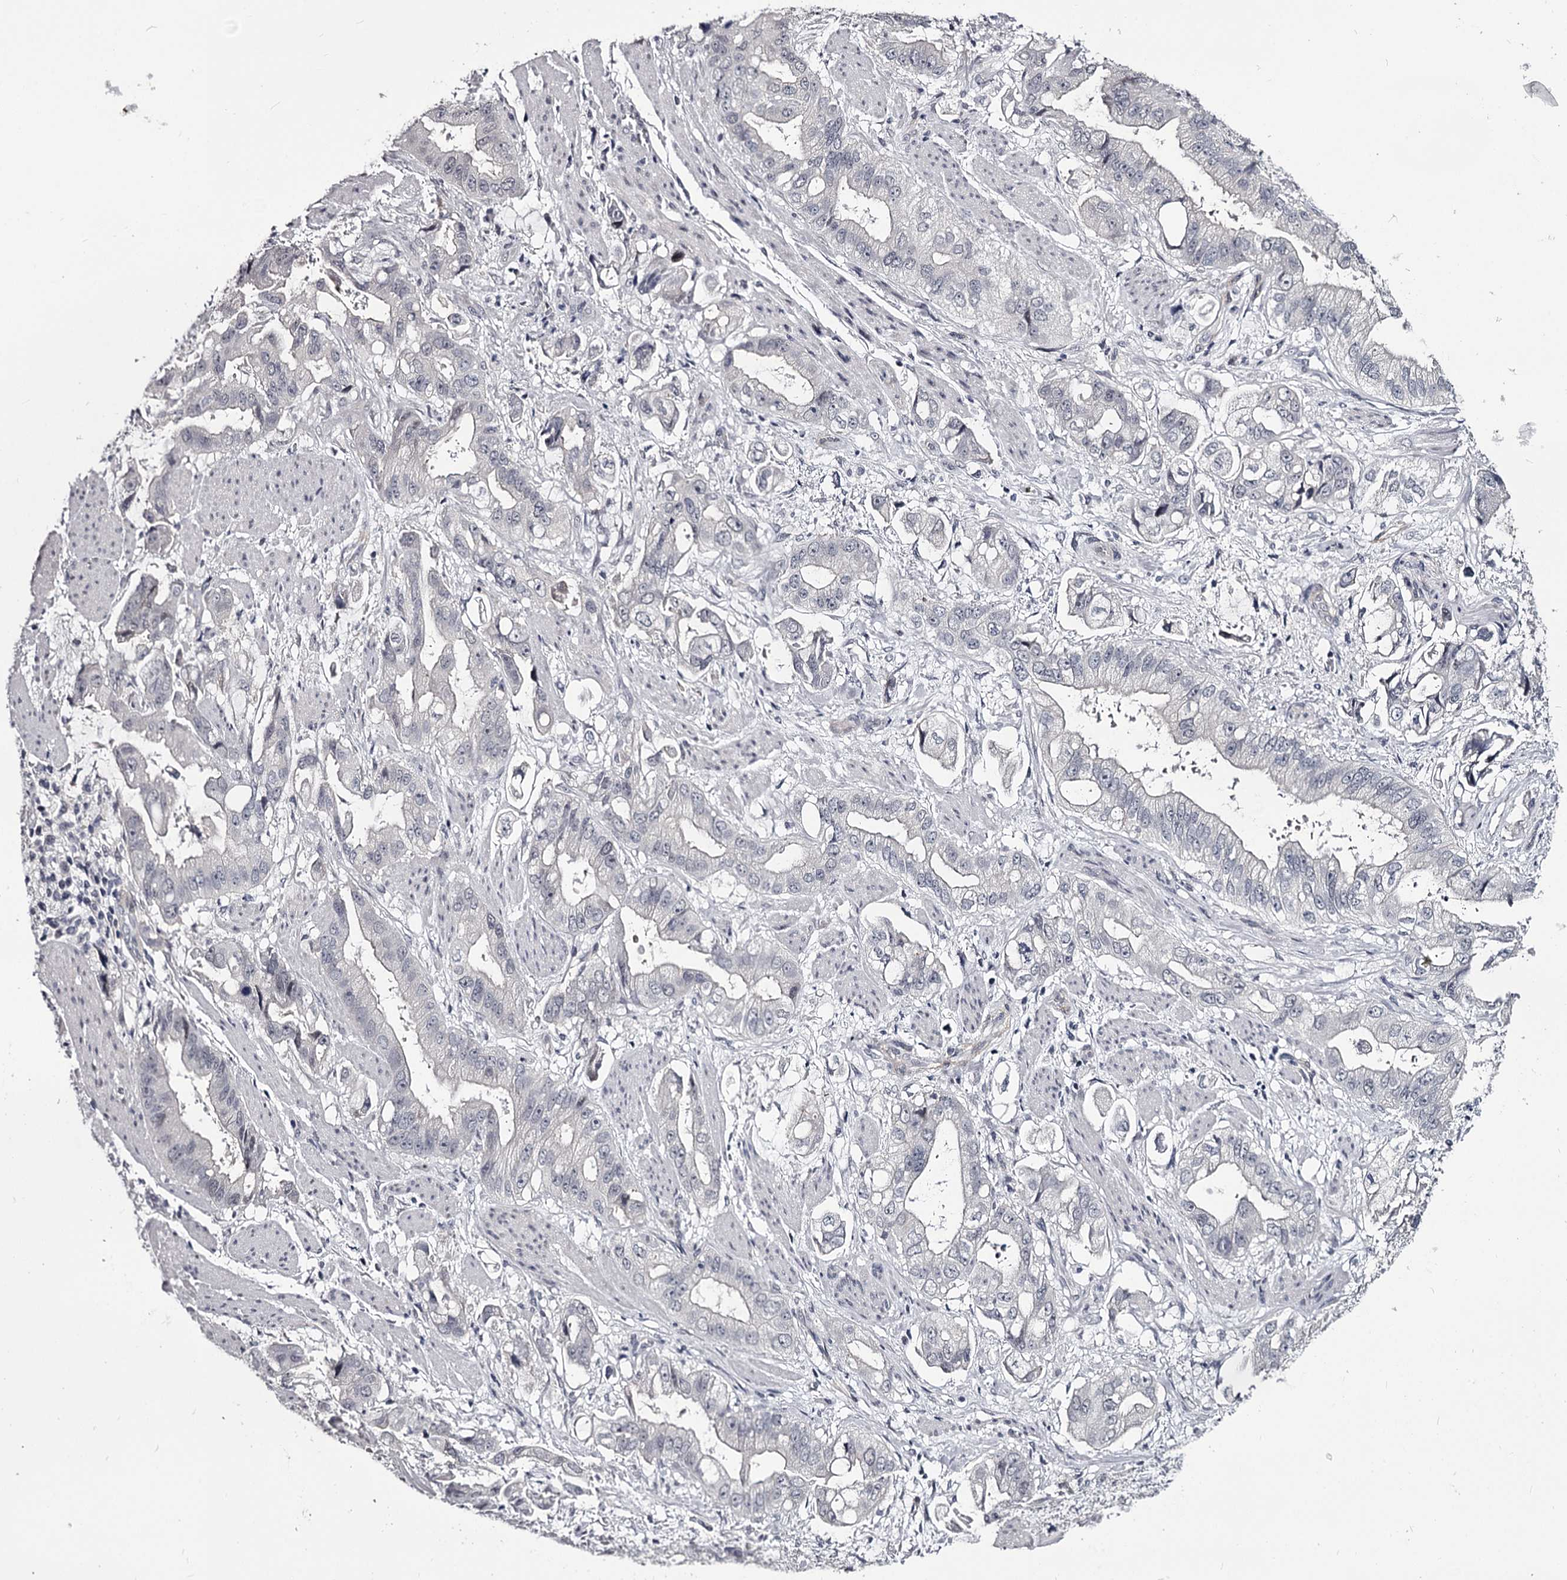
{"staining": {"intensity": "negative", "quantity": "none", "location": "none"}, "tissue": "stomach cancer", "cell_type": "Tumor cells", "image_type": "cancer", "snomed": [{"axis": "morphology", "description": "Adenocarcinoma, NOS"}, {"axis": "topography", "description": "Stomach"}], "caption": "DAB immunohistochemical staining of stomach cancer (adenocarcinoma) demonstrates no significant expression in tumor cells.", "gene": "OVOL2", "patient": {"sex": "male", "age": 62}}